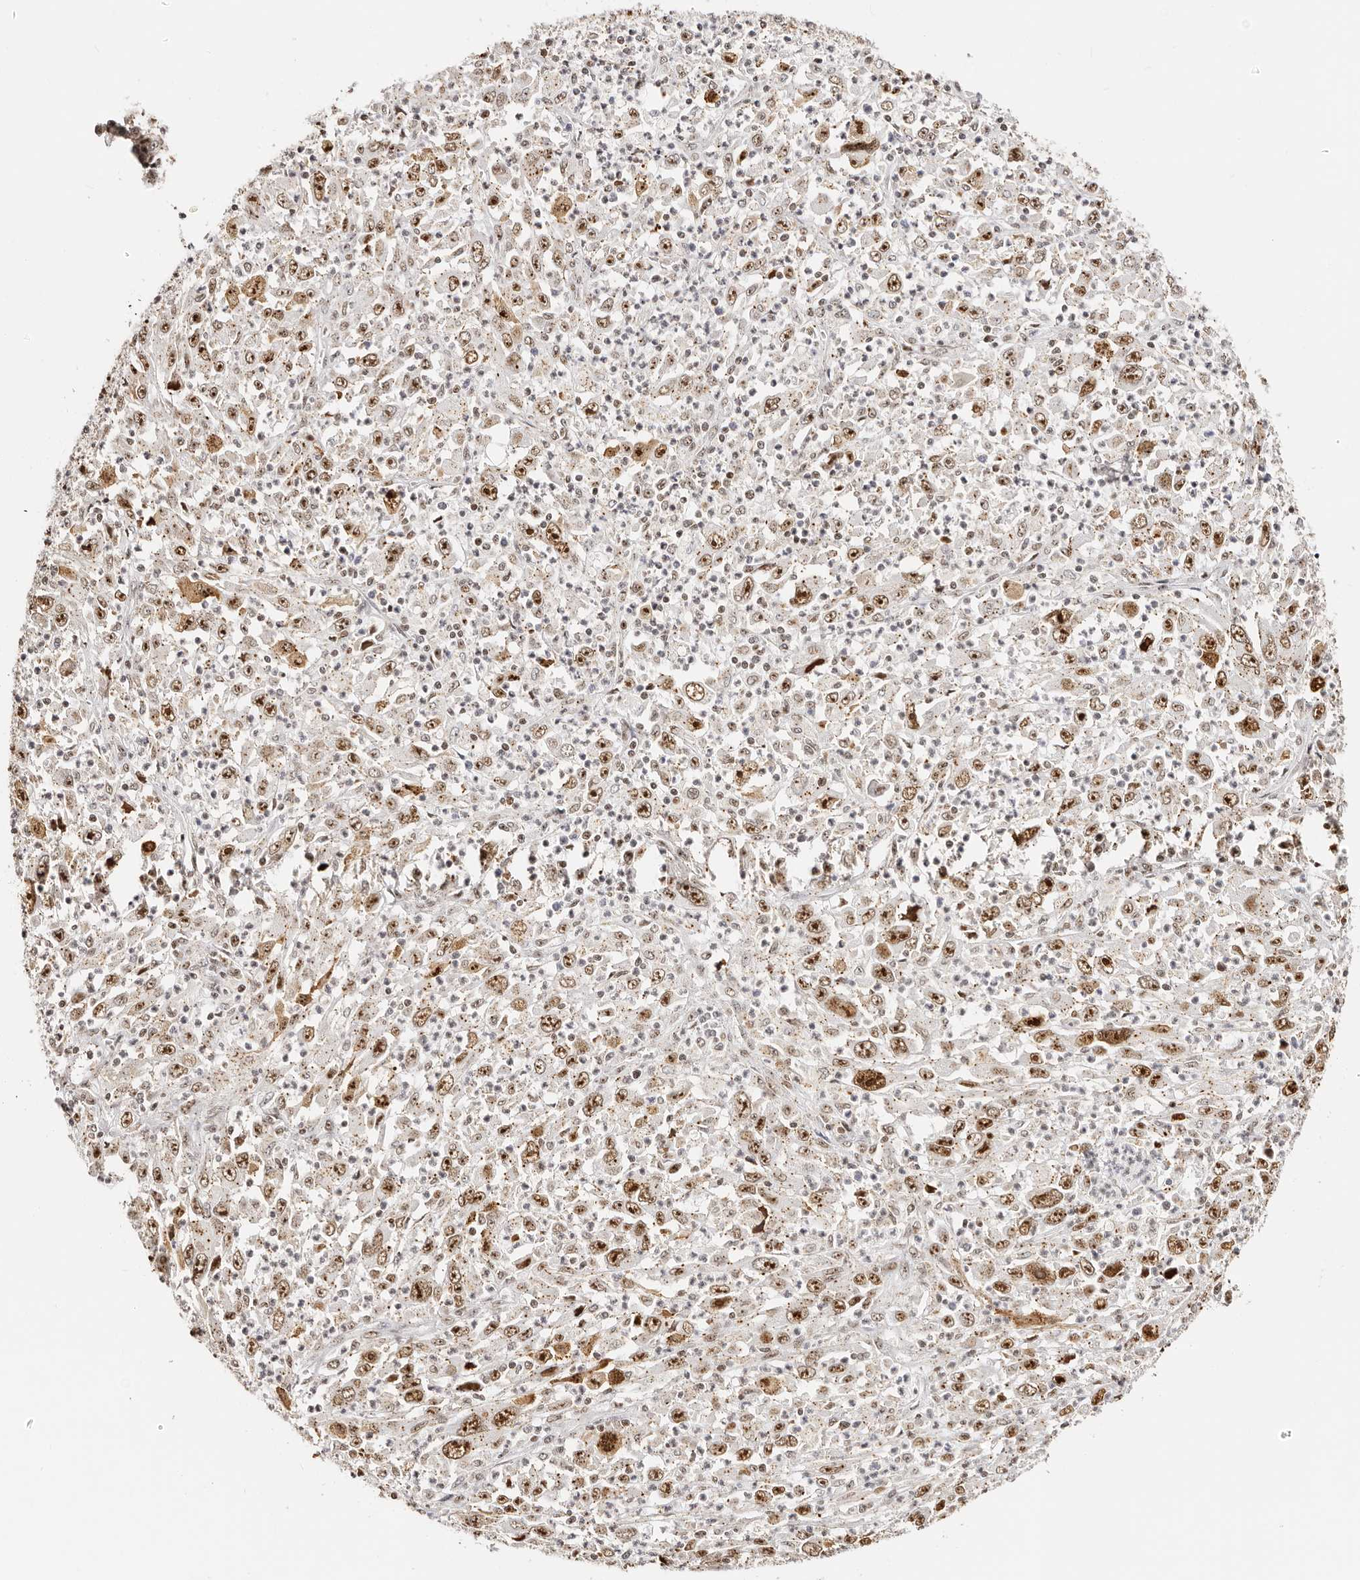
{"staining": {"intensity": "strong", "quantity": "25%-75%", "location": "nuclear"}, "tissue": "melanoma", "cell_type": "Tumor cells", "image_type": "cancer", "snomed": [{"axis": "morphology", "description": "Malignant melanoma, Metastatic site"}, {"axis": "topography", "description": "Skin"}], "caption": "Immunohistochemical staining of malignant melanoma (metastatic site) displays strong nuclear protein staining in about 25%-75% of tumor cells.", "gene": "IQGAP3", "patient": {"sex": "female", "age": 56}}